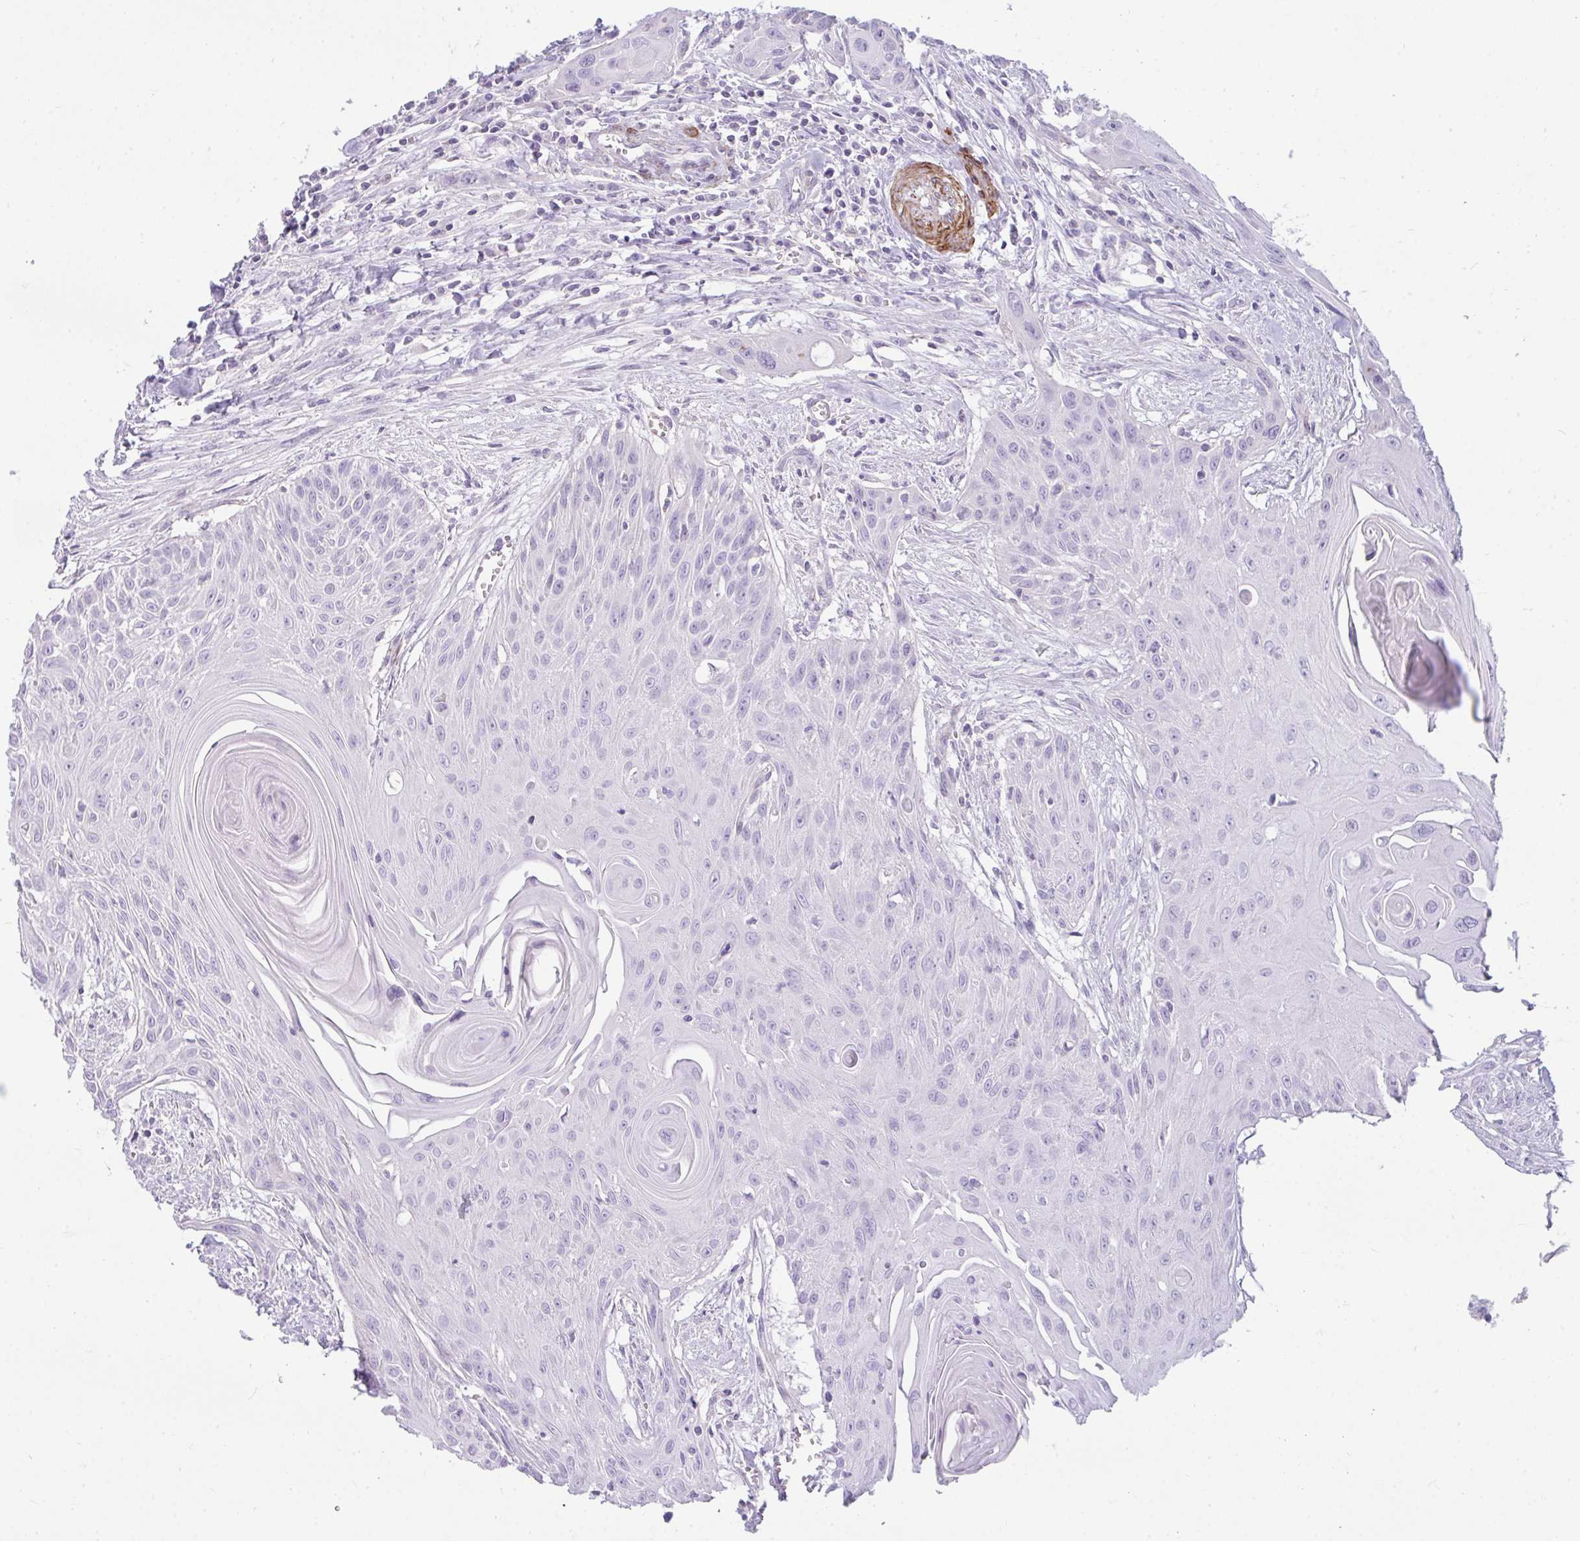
{"staining": {"intensity": "negative", "quantity": "none", "location": "none"}, "tissue": "head and neck cancer", "cell_type": "Tumor cells", "image_type": "cancer", "snomed": [{"axis": "morphology", "description": "Squamous cell carcinoma, NOS"}, {"axis": "topography", "description": "Lymph node"}, {"axis": "topography", "description": "Salivary gland"}, {"axis": "topography", "description": "Head-Neck"}], "caption": "IHC of human head and neck cancer (squamous cell carcinoma) reveals no expression in tumor cells.", "gene": "CDRT15", "patient": {"sex": "female", "age": 74}}